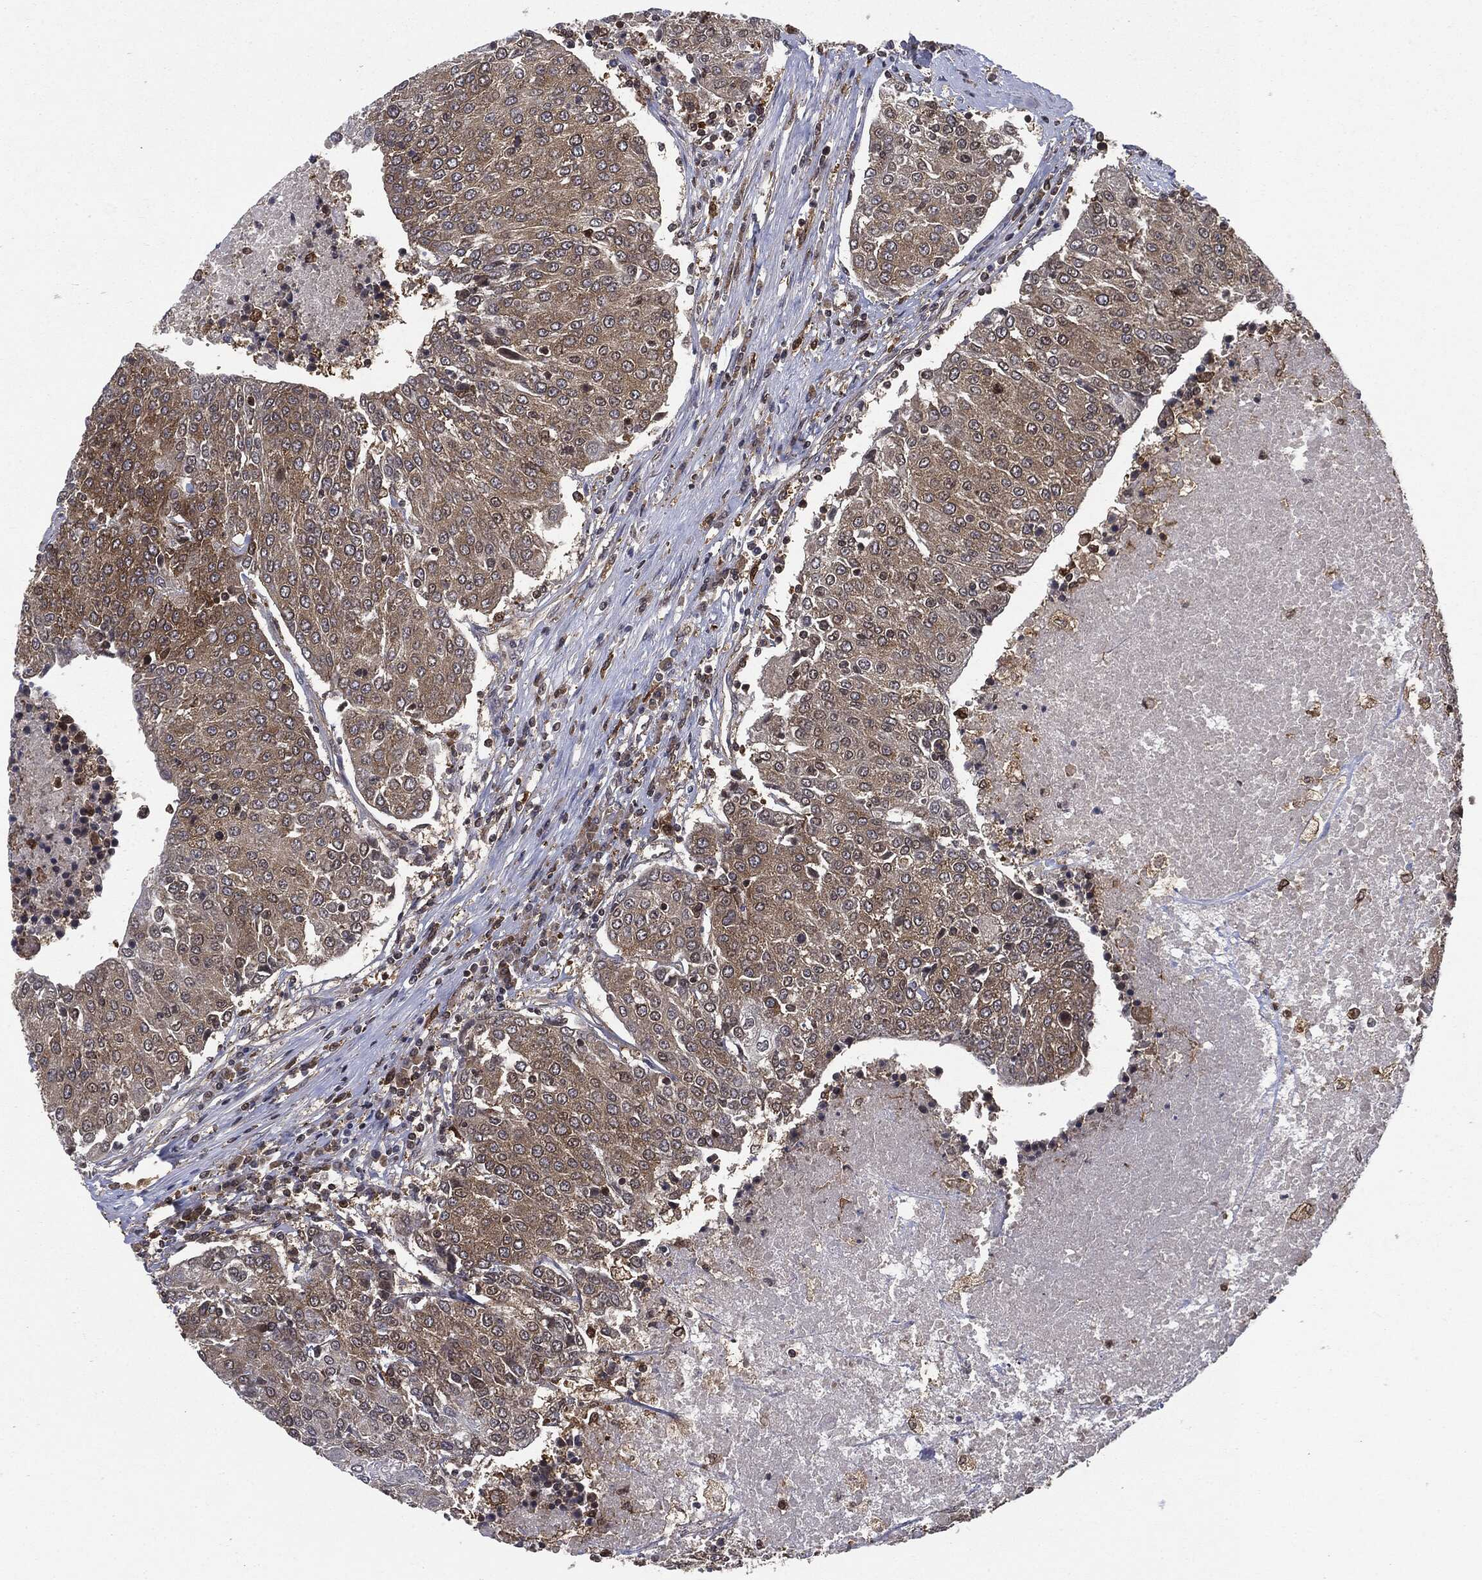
{"staining": {"intensity": "weak", "quantity": ">75%", "location": "cytoplasmic/membranous"}, "tissue": "urothelial cancer", "cell_type": "Tumor cells", "image_type": "cancer", "snomed": [{"axis": "morphology", "description": "Urothelial carcinoma, High grade"}, {"axis": "topography", "description": "Urinary bladder"}], "caption": "Protein expression by immunohistochemistry demonstrates weak cytoplasmic/membranous expression in about >75% of tumor cells in high-grade urothelial carcinoma. The staining is performed using DAB (3,3'-diaminobenzidine) brown chromogen to label protein expression. The nuclei are counter-stained blue using hematoxylin.", "gene": "SNX5", "patient": {"sex": "female", "age": 85}}